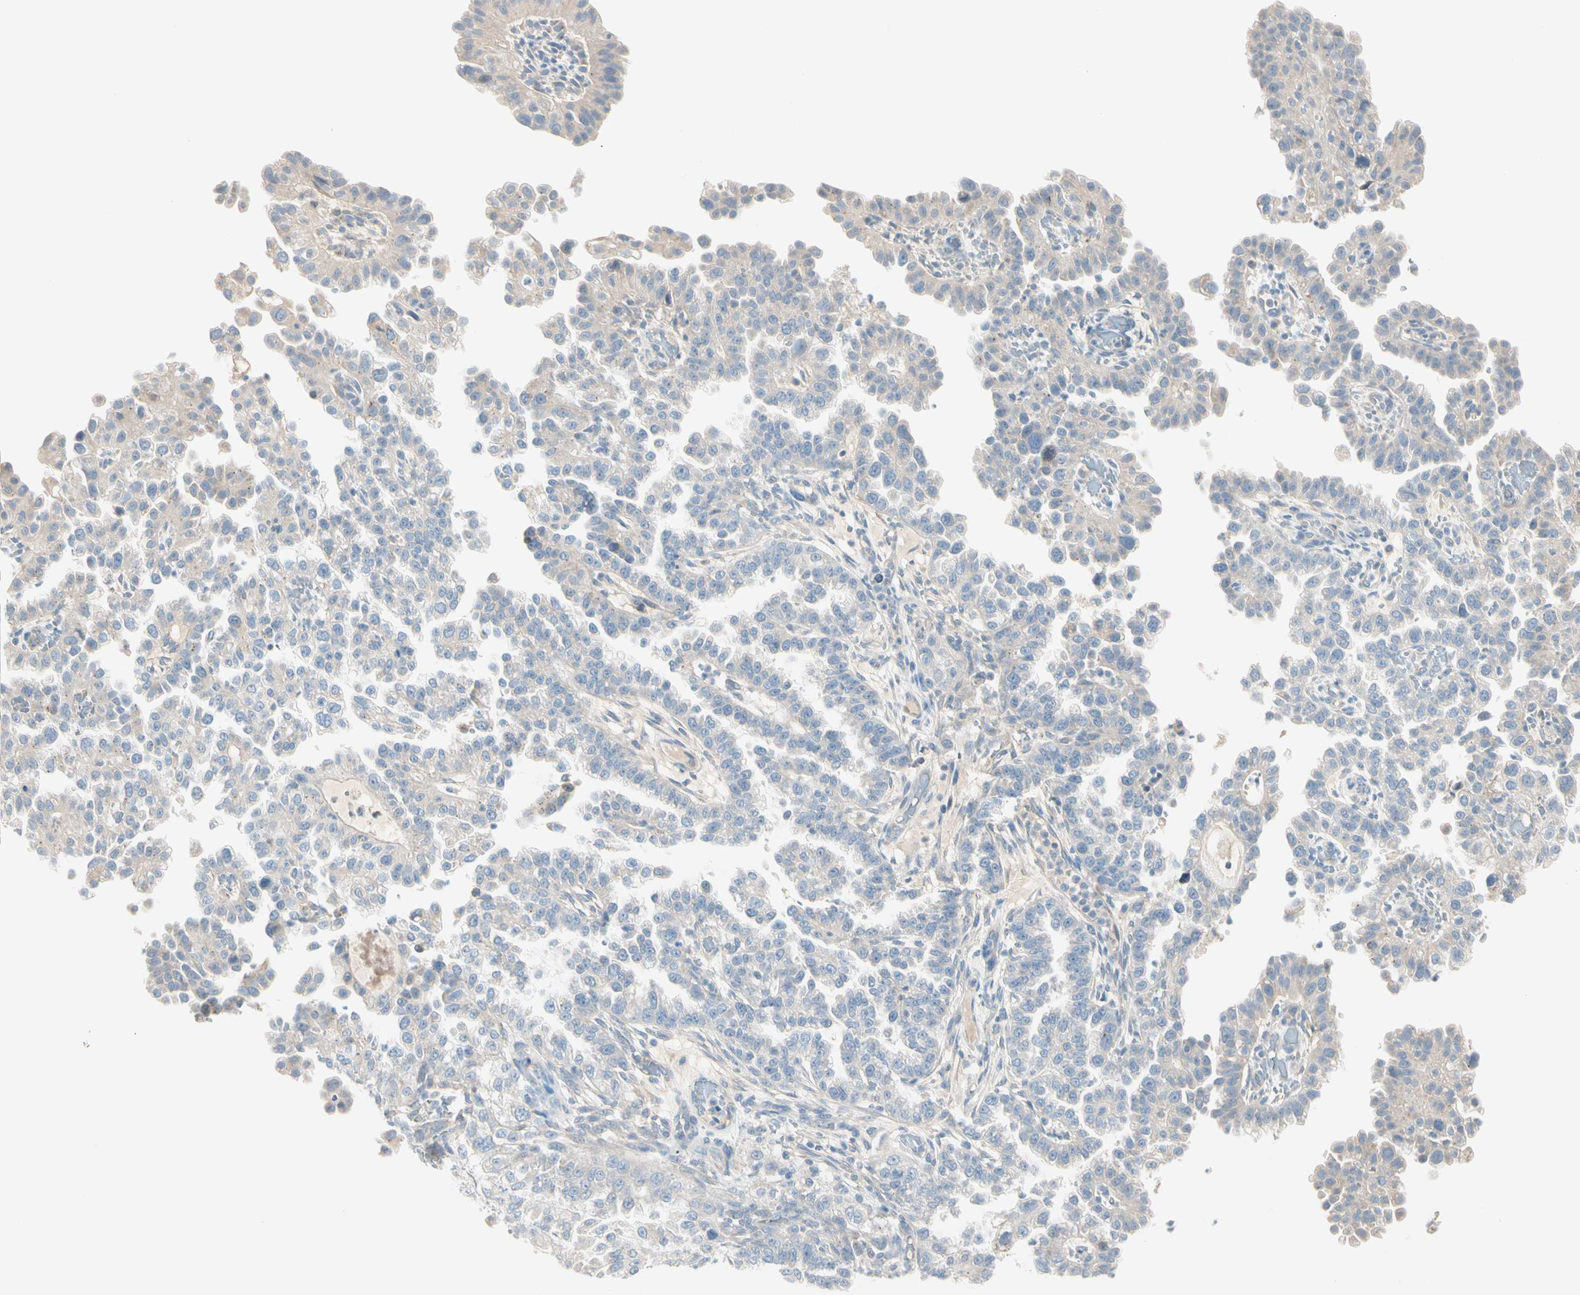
{"staining": {"intensity": "negative", "quantity": "none", "location": "none"}, "tissue": "endometrial cancer", "cell_type": "Tumor cells", "image_type": "cancer", "snomed": [{"axis": "morphology", "description": "Adenocarcinoma, NOS"}, {"axis": "topography", "description": "Endometrium"}], "caption": "A photomicrograph of human endometrial cancer is negative for staining in tumor cells.", "gene": "ALDH18A1", "patient": {"sex": "female", "age": 85}}